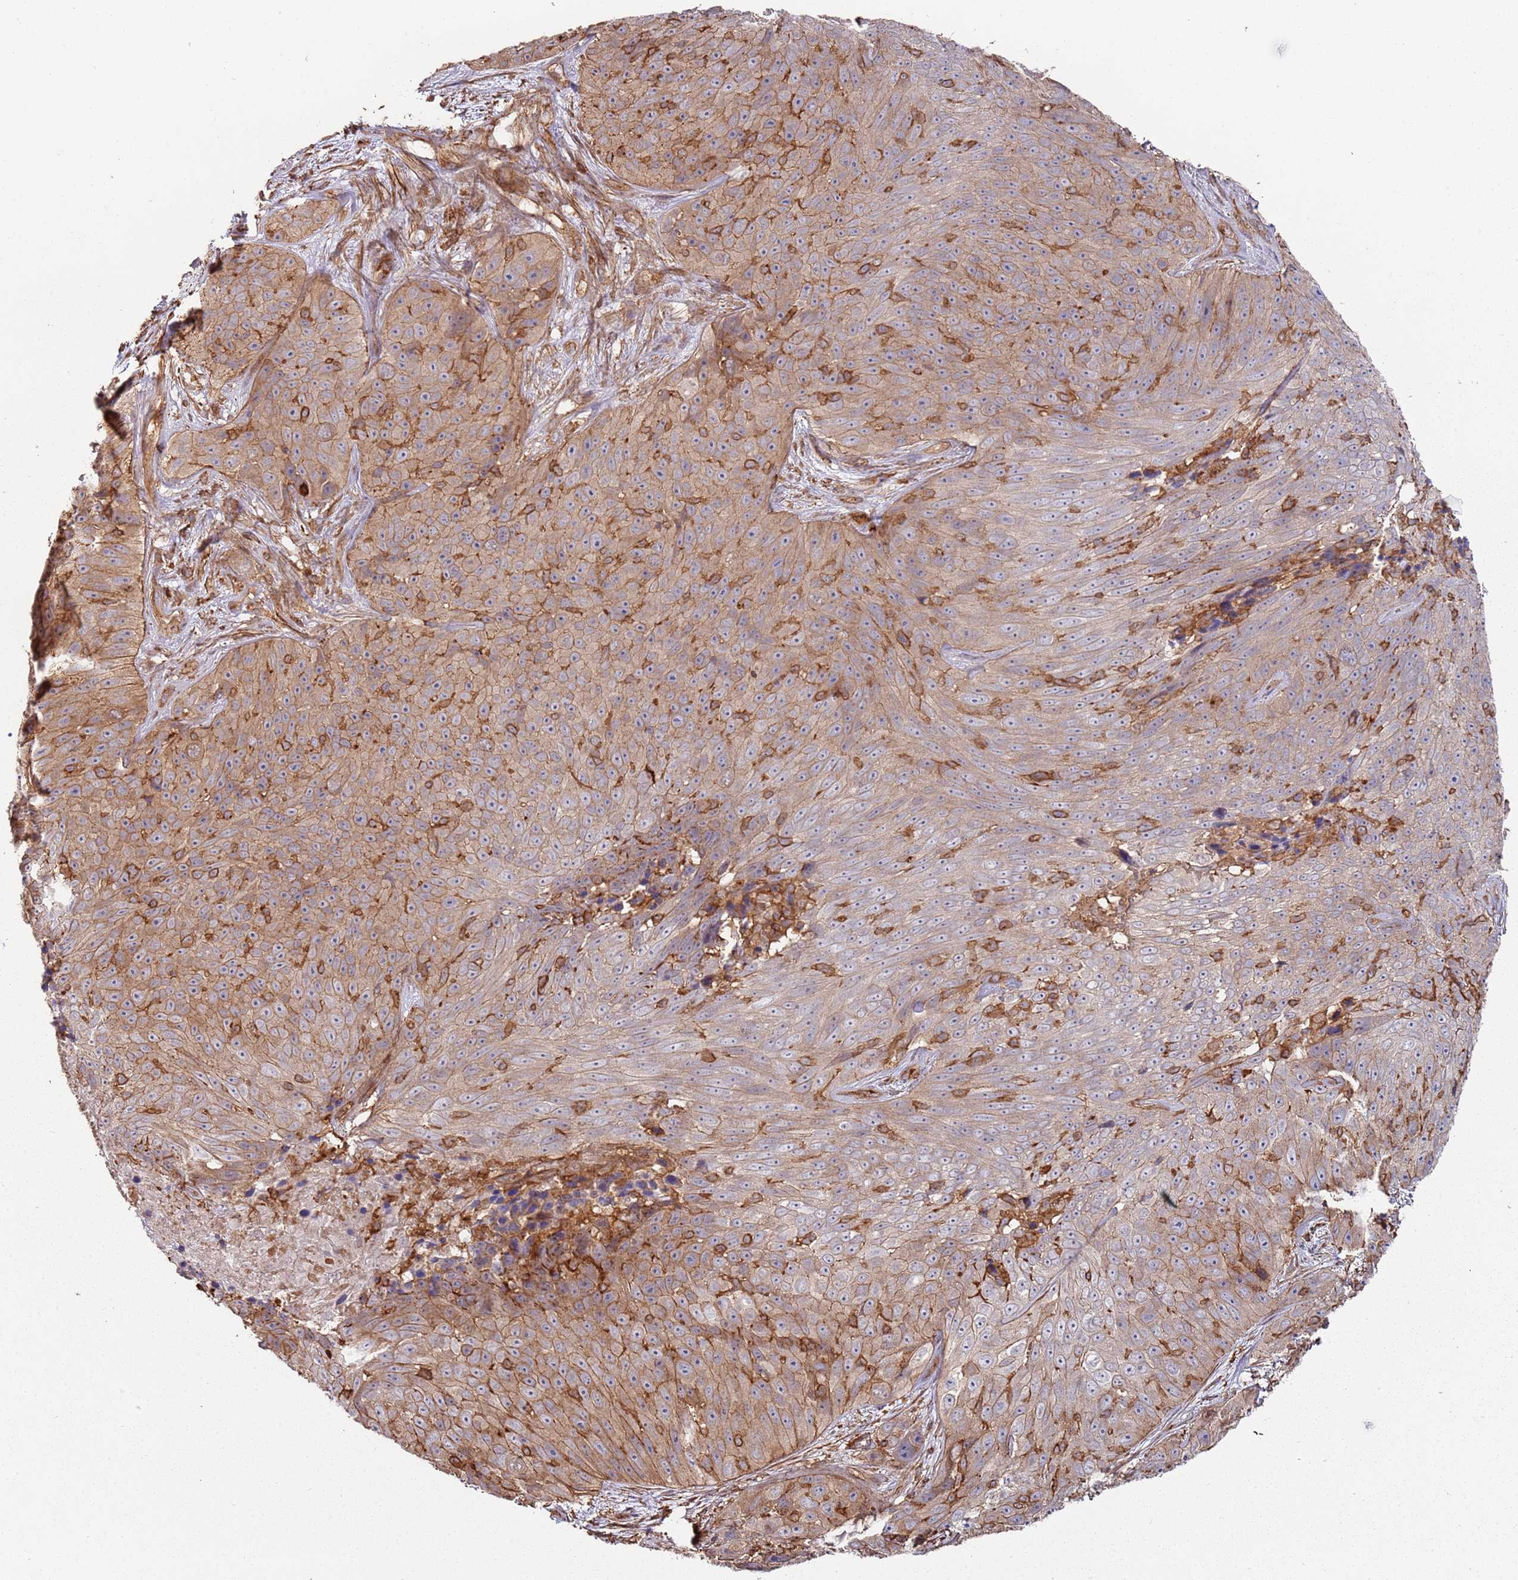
{"staining": {"intensity": "moderate", "quantity": "25%-75%", "location": "cytoplasmic/membranous"}, "tissue": "skin cancer", "cell_type": "Tumor cells", "image_type": "cancer", "snomed": [{"axis": "morphology", "description": "Squamous cell carcinoma, NOS"}, {"axis": "topography", "description": "Skin"}], "caption": "Moderate cytoplasmic/membranous positivity for a protein is seen in approximately 25%-75% of tumor cells of skin cancer (squamous cell carcinoma) using IHC.", "gene": "CYP2U1", "patient": {"sex": "female", "age": 87}}